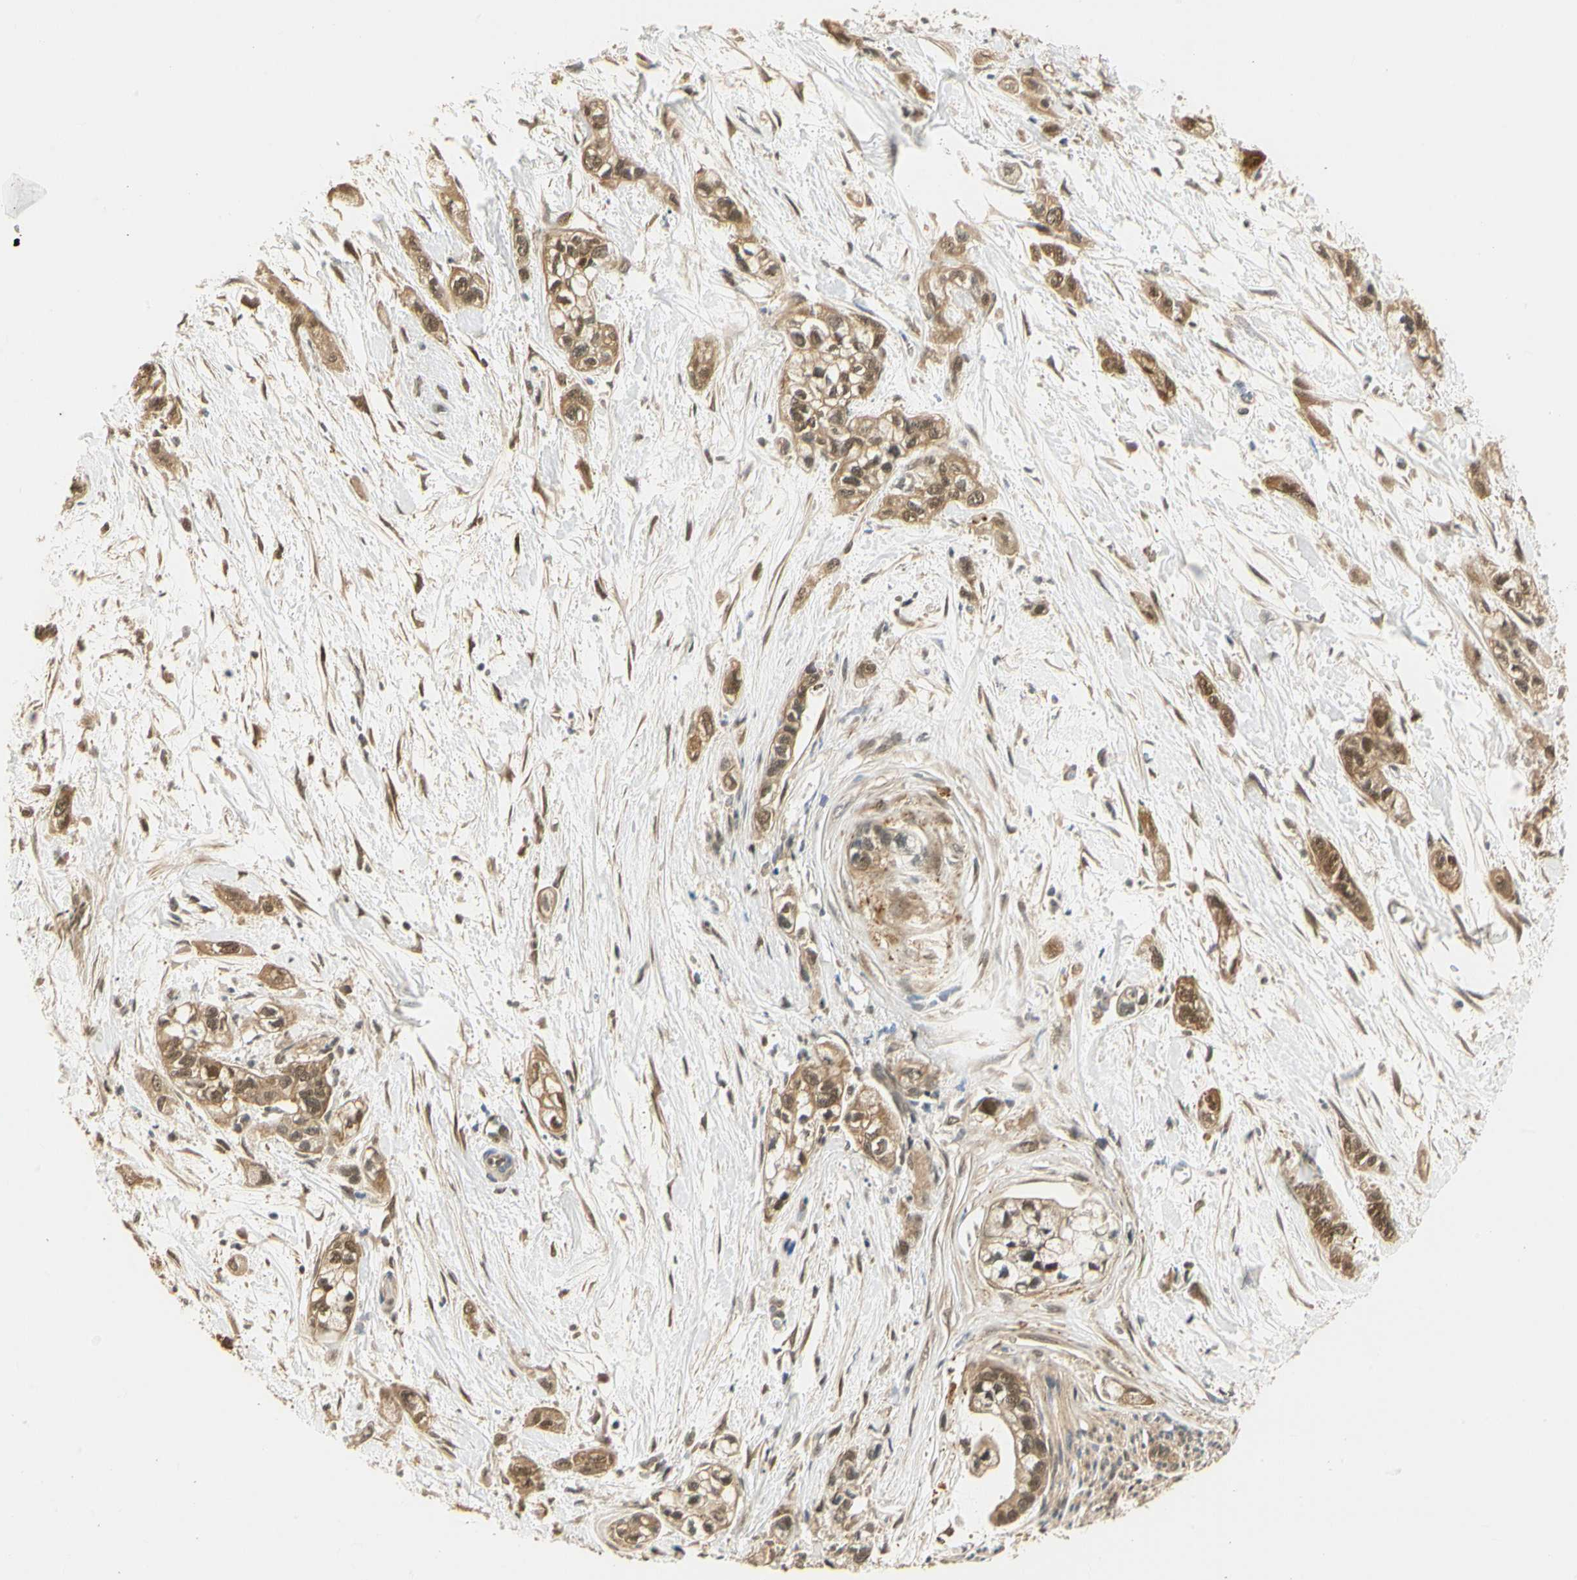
{"staining": {"intensity": "moderate", "quantity": ">75%", "location": "cytoplasmic/membranous,nuclear"}, "tissue": "pancreatic cancer", "cell_type": "Tumor cells", "image_type": "cancer", "snomed": [{"axis": "morphology", "description": "Adenocarcinoma, NOS"}, {"axis": "topography", "description": "Pancreas"}], "caption": "Immunohistochemistry photomicrograph of human adenocarcinoma (pancreatic) stained for a protein (brown), which reveals medium levels of moderate cytoplasmic/membranous and nuclear expression in about >75% of tumor cells.", "gene": "UBE2Z", "patient": {"sex": "male", "age": 74}}